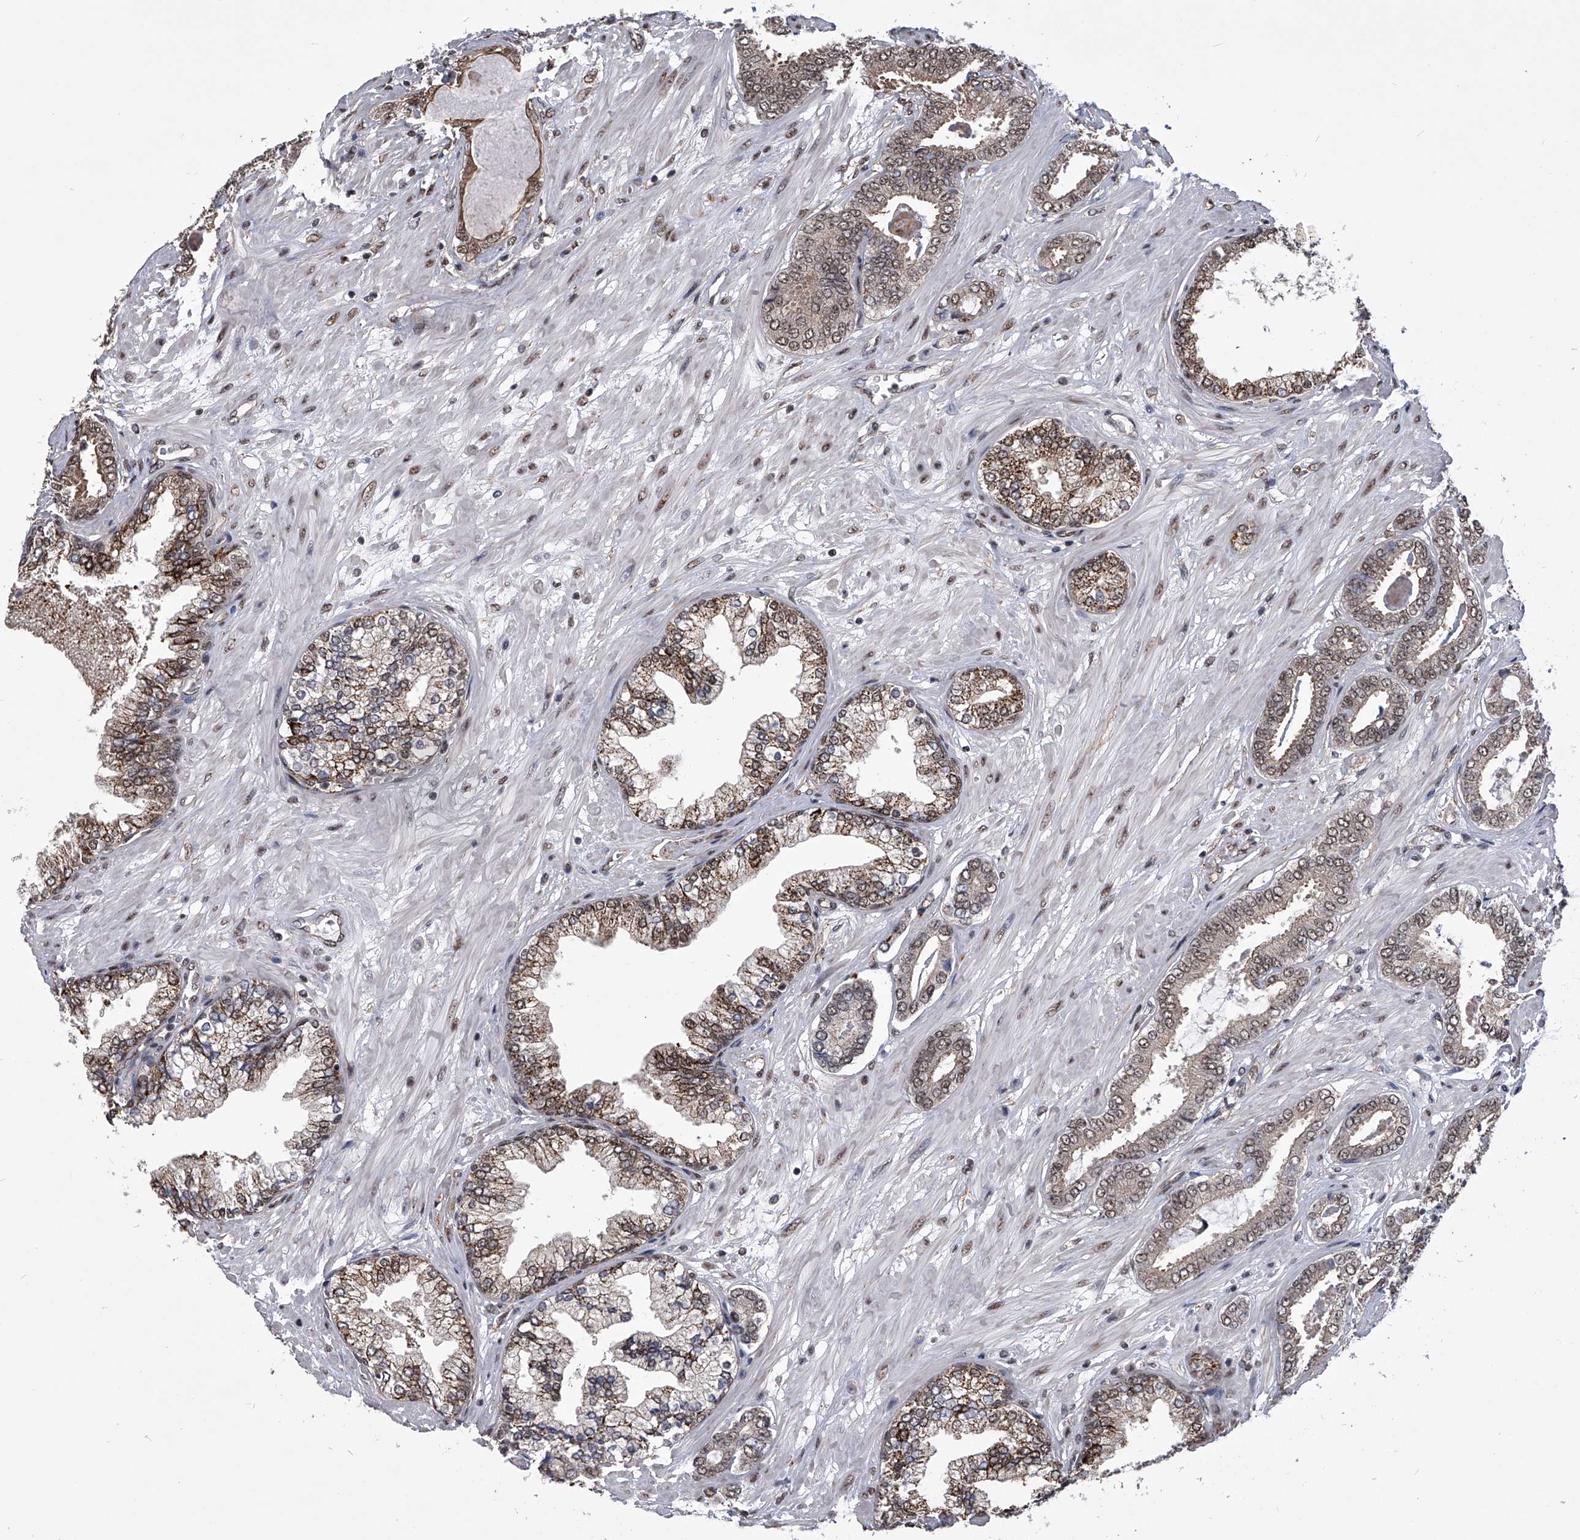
{"staining": {"intensity": "moderate", "quantity": "25%-75%", "location": "cytoplasmic/membranous,nuclear"}, "tissue": "prostate cancer", "cell_type": "Tumor cells", "image_type": "cancer", "snomed": [{"axis": "morphology", "description": "Adenocarcinoma, Low grade"}, {"axis": "topography", "description": "Prostate"}], "caption": "An IHC photomicrograph of neoplastic tissue is shown. Protein staining in brown labels moderate cytoplasmic/membranous and nuclear positivity in prostate adenocarcinoma (low-grade) within tumor cells.", "gene": "ZNF76", "patient": {"sex": "male", "age": 71}}